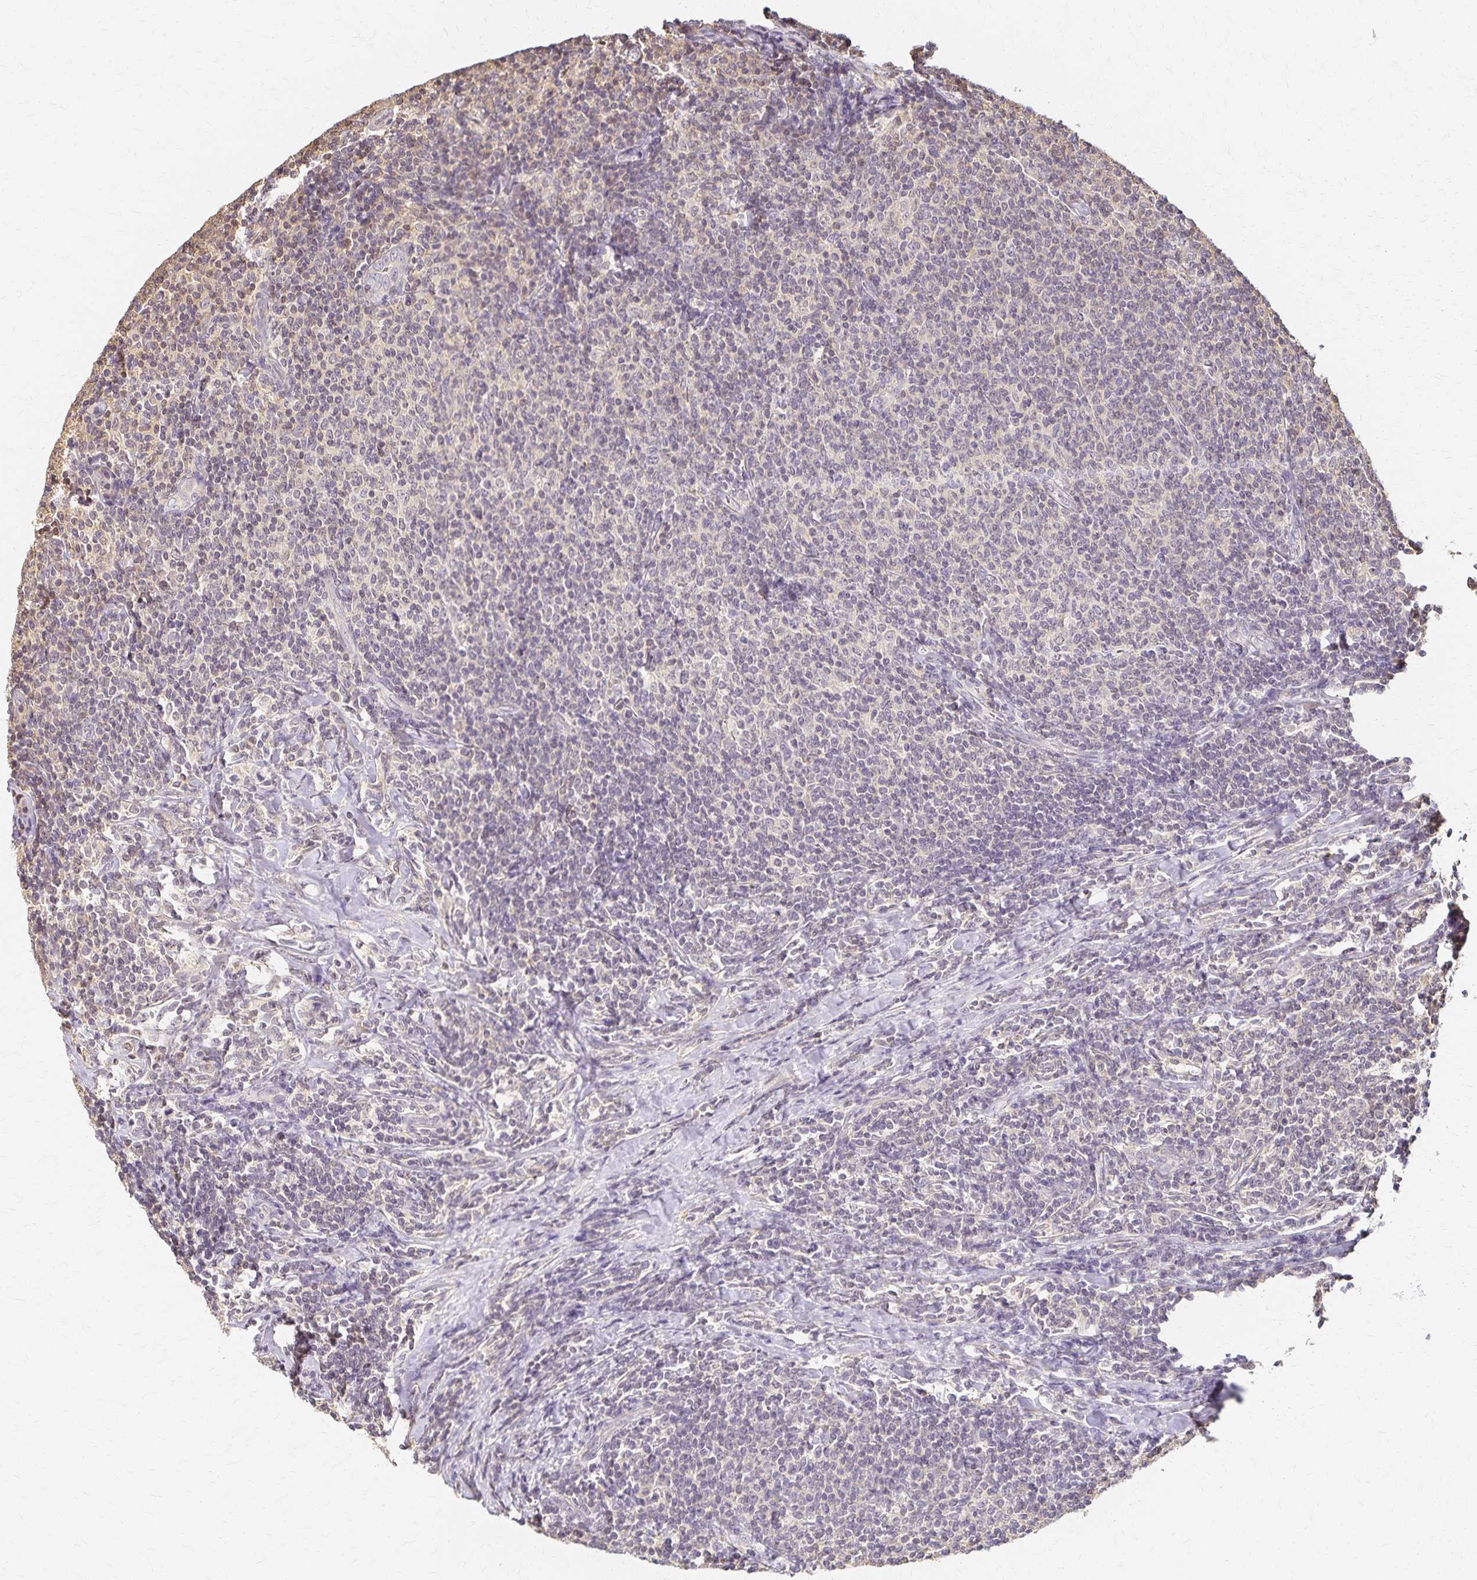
{"staining": {"intensity": "negative", "quantity": "none", "location": "none"}, "tissue": "lymphoma", "cell_type": "Tumor cells", "image_type": "cancer", "snomed": [{"axis": "morphology", "description": "Malignant lymphoma, non-Hodgkin's type, Low grade"}, {"axis": "topography", "description": "Lymph node"}], "caption": "A high-resolution micrograph shows immunohistochemistry staining of lymphoma, which demonstrates no significant expression in tumor cells. (Brightfield microscopy of DAB IHC at high magnification).", "gene": "AZGP1", "patient": {"sex": "male", "age": 52}}